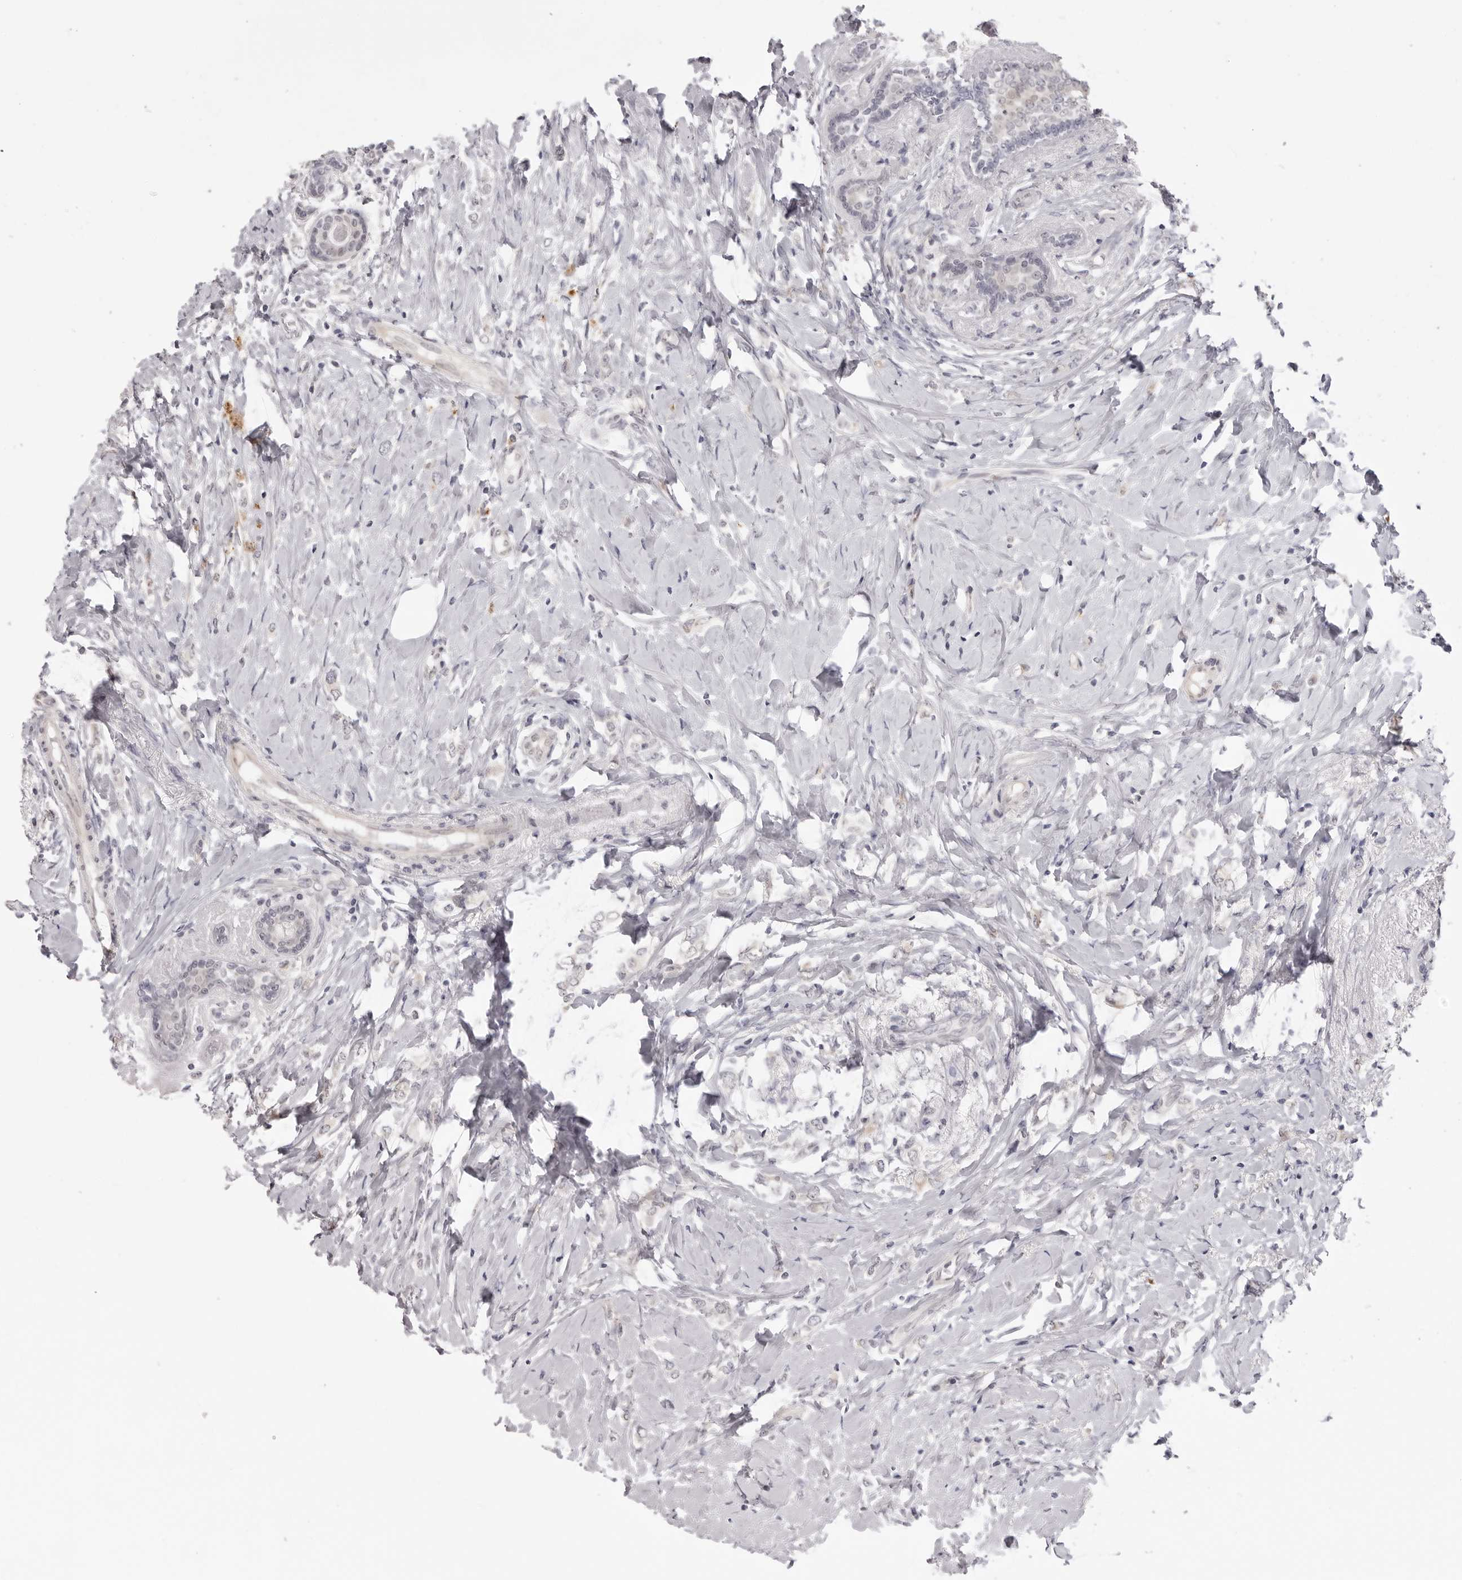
{"staining": {"intensity": "negative", "quantity": "none", "location": "none"}, "tissue": "breast cancer", "cell_type": "Tumor cells", "image_type": "cancer", "snomed": [{"axis": "morphology", "description": "Normal tissue, NOS"}, {"axis": "morphology", "description": "Lobular carcinoma"}, {"axis": "topography", "description": "Breast"}], "caption": "Breast lobular carcinoma stained for a protein using immunohistochemistry shows no staining tumor cells.", "gene": "SUGCT", "patient": {"sex": "female", "age": 47}}